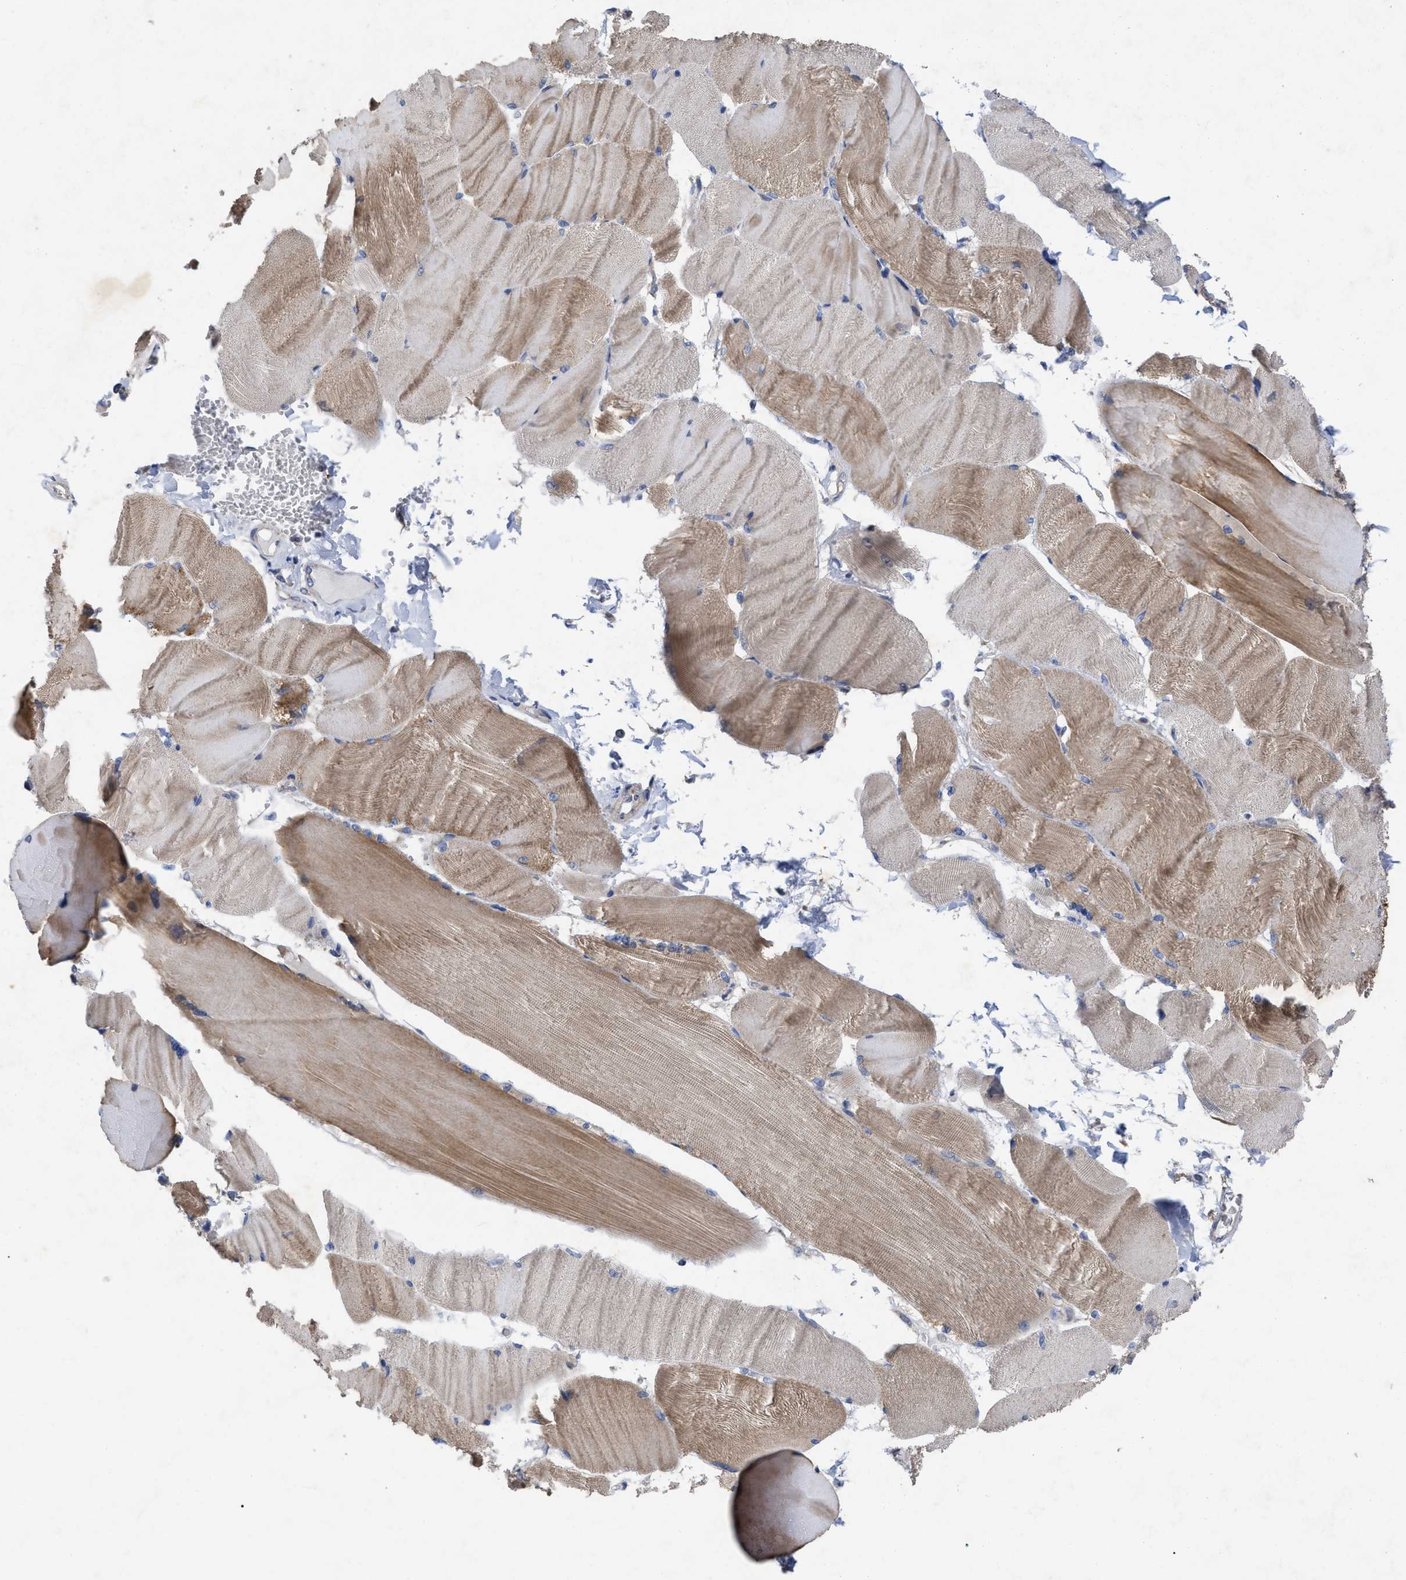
{"staining": {"intensity": "moderate", "quantity": "25%-75%", "location": "cytoplasmic/membranous"}, "tissue": "skeletal muscle", "cell_type": "Myocytes", "image_type": "normal", "snomed": [{"axis": "morphology", "description": "Normal tissue, NOS"}, {"axis": "topography", "description": "Skin"}, {"axis": "topography", "description": "Skeletal muscle"}], "caption": "This is a photomicrograph of immunohistochemistry staining of benign skeletal muscle, which shows moderate staining in the cytoplasmic/membranous of myocytes.", "gene": "VIP", "patient": {"sex": "male", "age": 83}}